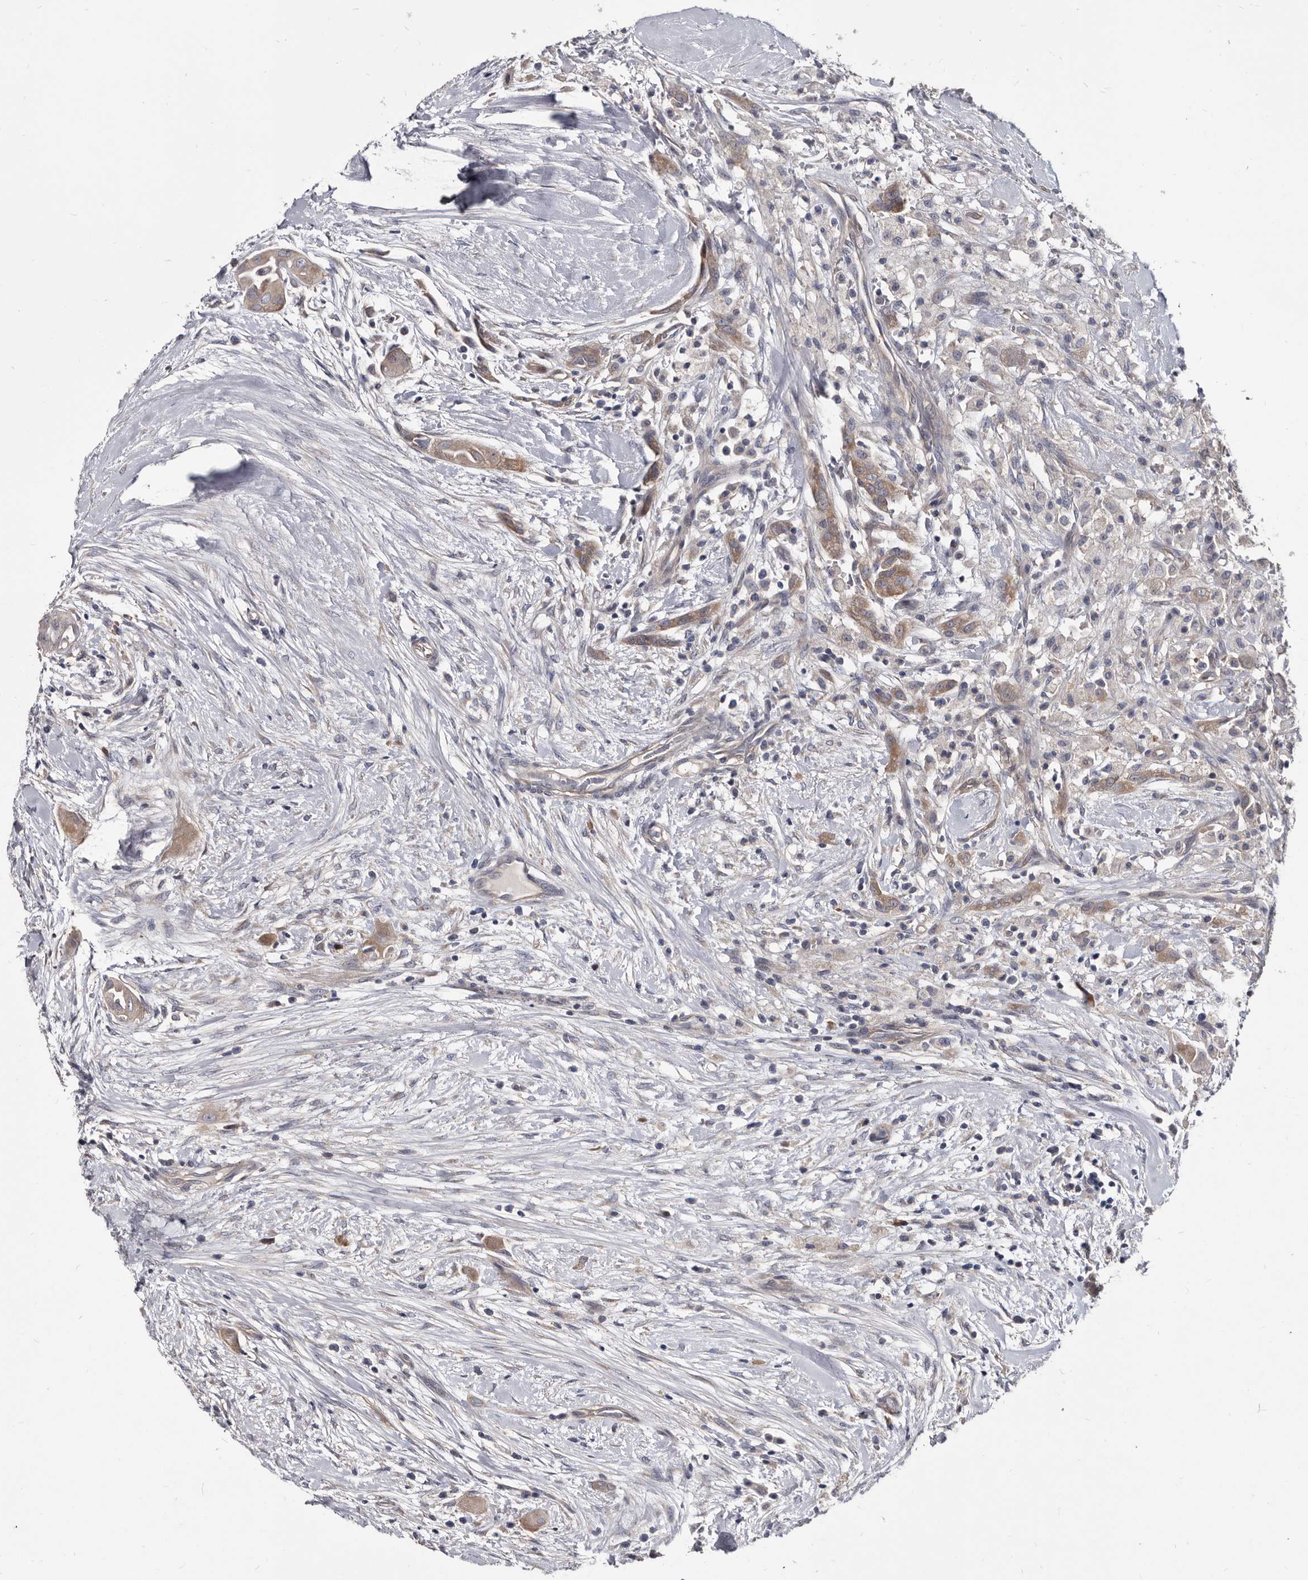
{"staining": {"intensity": "moderate", "quantity": ">75%", "location": "cytoplasmic/membranous"}, "tissue": "thyroid cancer", "cell_type": "Tumor cells", "image_type": "cancer", "snomed": [{"axis": "morphology", "description": "Papillary adenocarcinoma, NOS"}, {"axis": "topography", "description": "Thyroid gland"}], "caption": "There is medium levels of moderate cytoplasmic/membranous positivity in tumor cells of thyroid papillary adenocarcinoma, as demonstrated by immunohistochemical staining (brown color).", "gene": "ABCF2", "patient": {"sex": "female", "age": 59}}